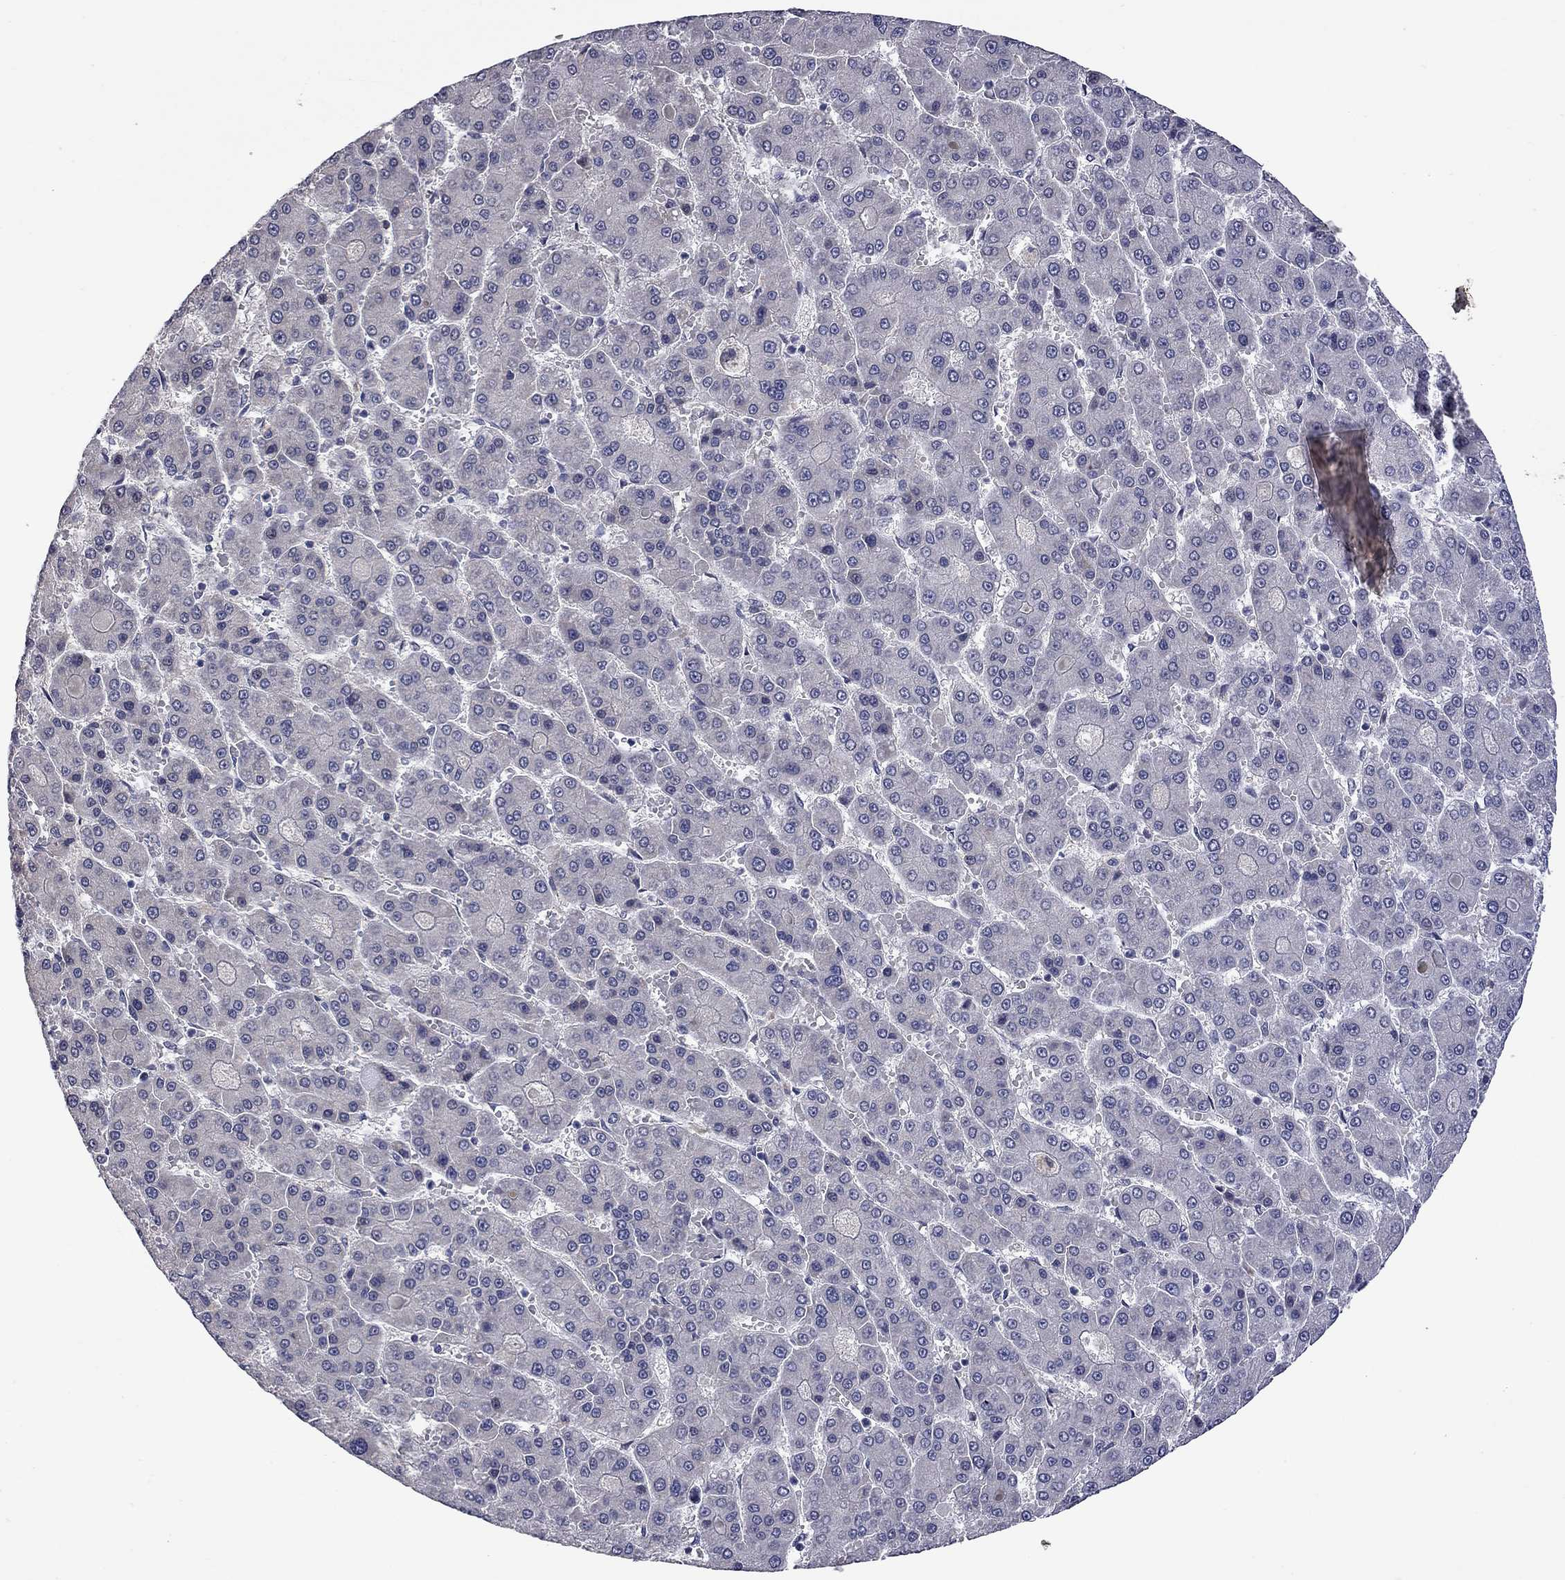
{"staining": {"intensity": "negative", "quantity": "none", "location": "none"}, "tissue": "liver cancer", "cell_type": "Tumor cells", "image_type": "cancer", "snomed": [{"axis": "morphology", "description": "Carcinoma, Hepatocellular, NOS"}, {"axis": "topography", "description": "Liver"}], "caption": "Immunohistochemical staining of liver cancer (hepatocellular carcinoma) displays no significant expression in tumor cells.", "gene": "FABP12", "patient": {"sex": "male", "age": 70}}